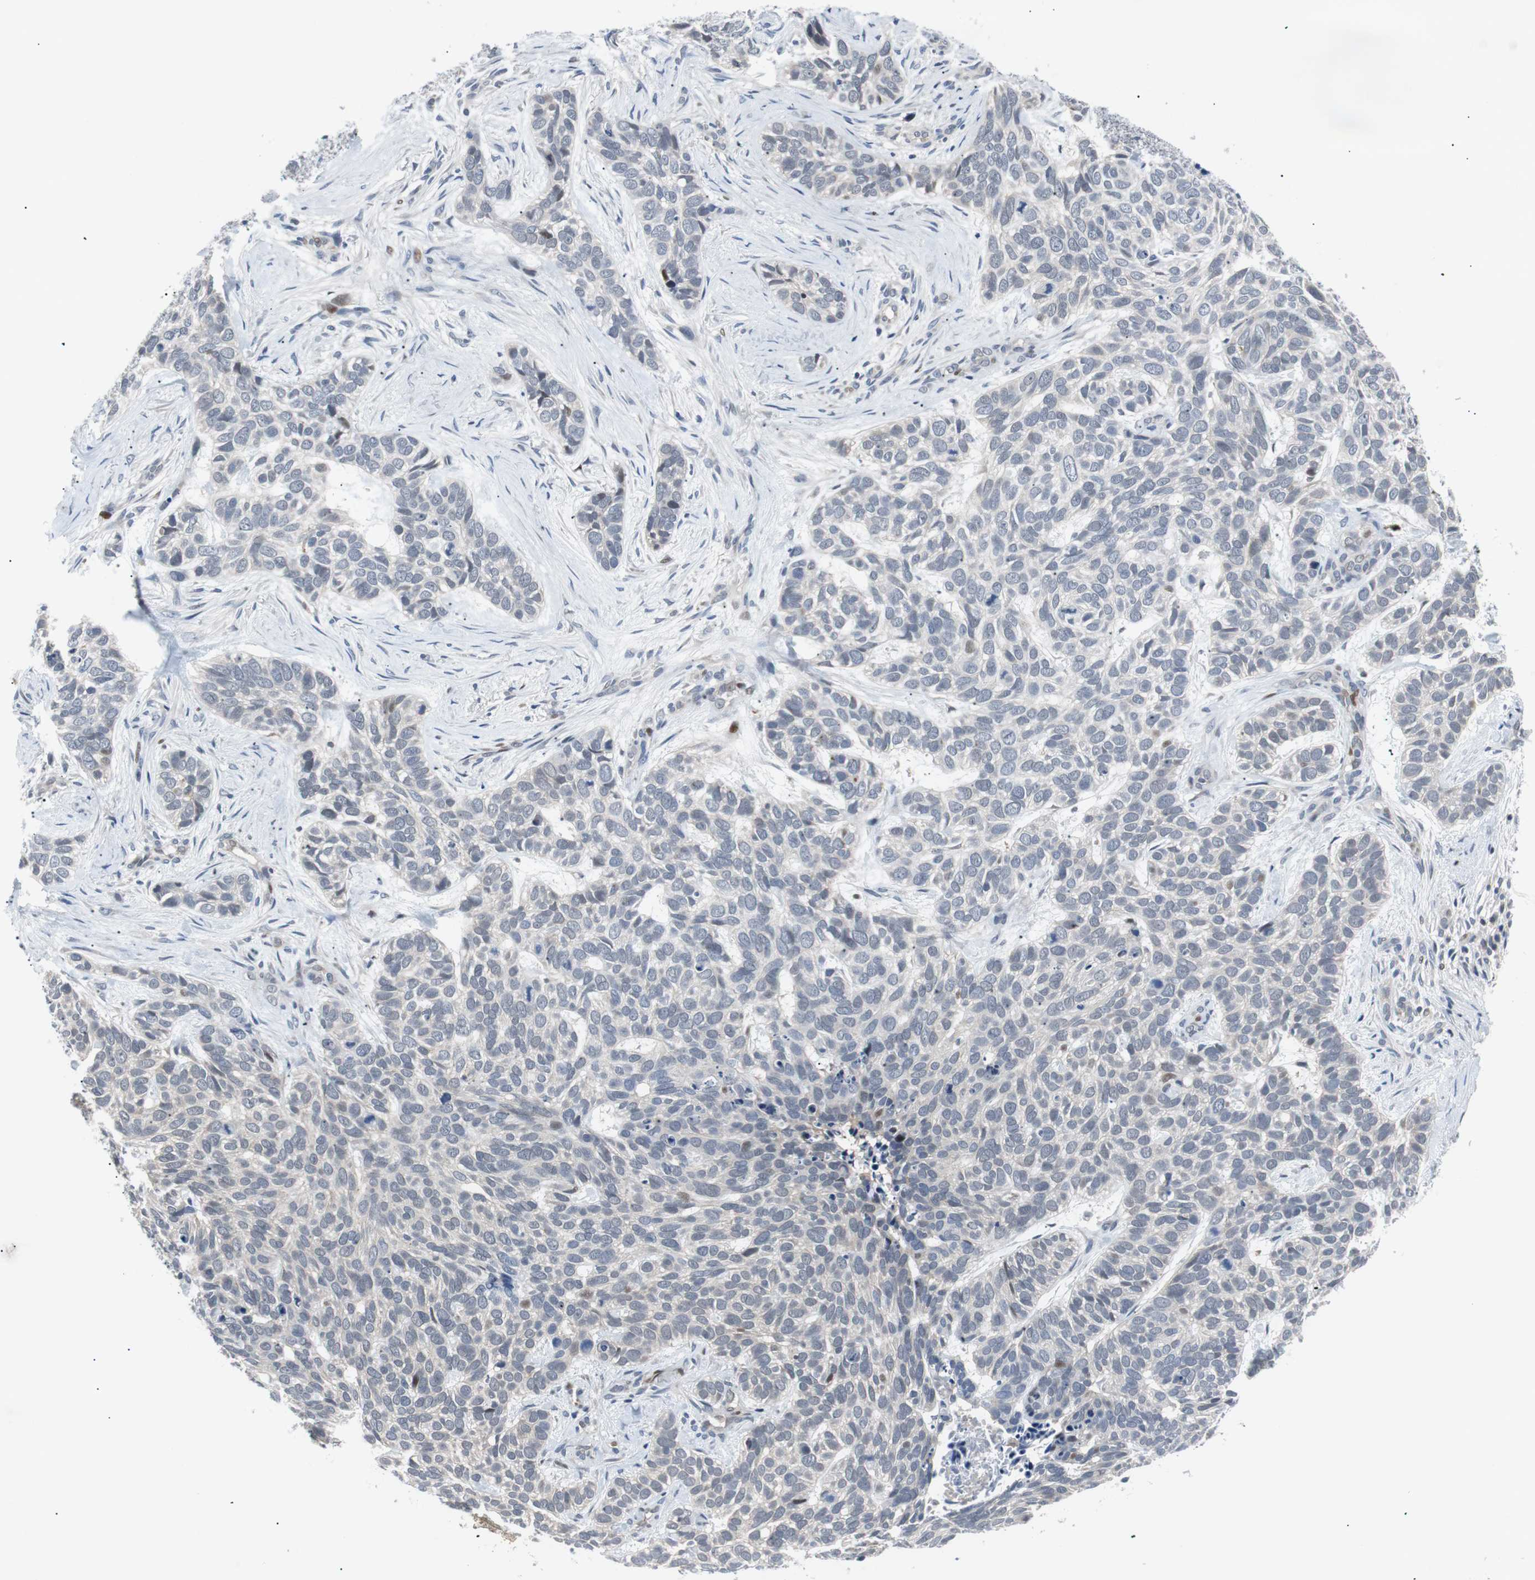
{"staining": {"intensity": "negative", "quantity": "none", "location": "none"}, "tissue": "skin cancer", "cell_type": "Tumor cells", "image_type": "cancer", "snomed": [{"axis": "morphology", "description": "Basal cell carcinoma"}, {"axis": "topography", "description": "Skin"}], "caption": "DAB (3,3'-diaminobenzidine) immunohistochemical staining of skin cancer (basal cell carcinoma) displays no significant staining in tumor cells. (DAB (3,3'-diaminobenzidine) immunohistochemistry, high magnification).", "gene": "MAP2K4", "patient": {"sex": "male", "age": 87}}